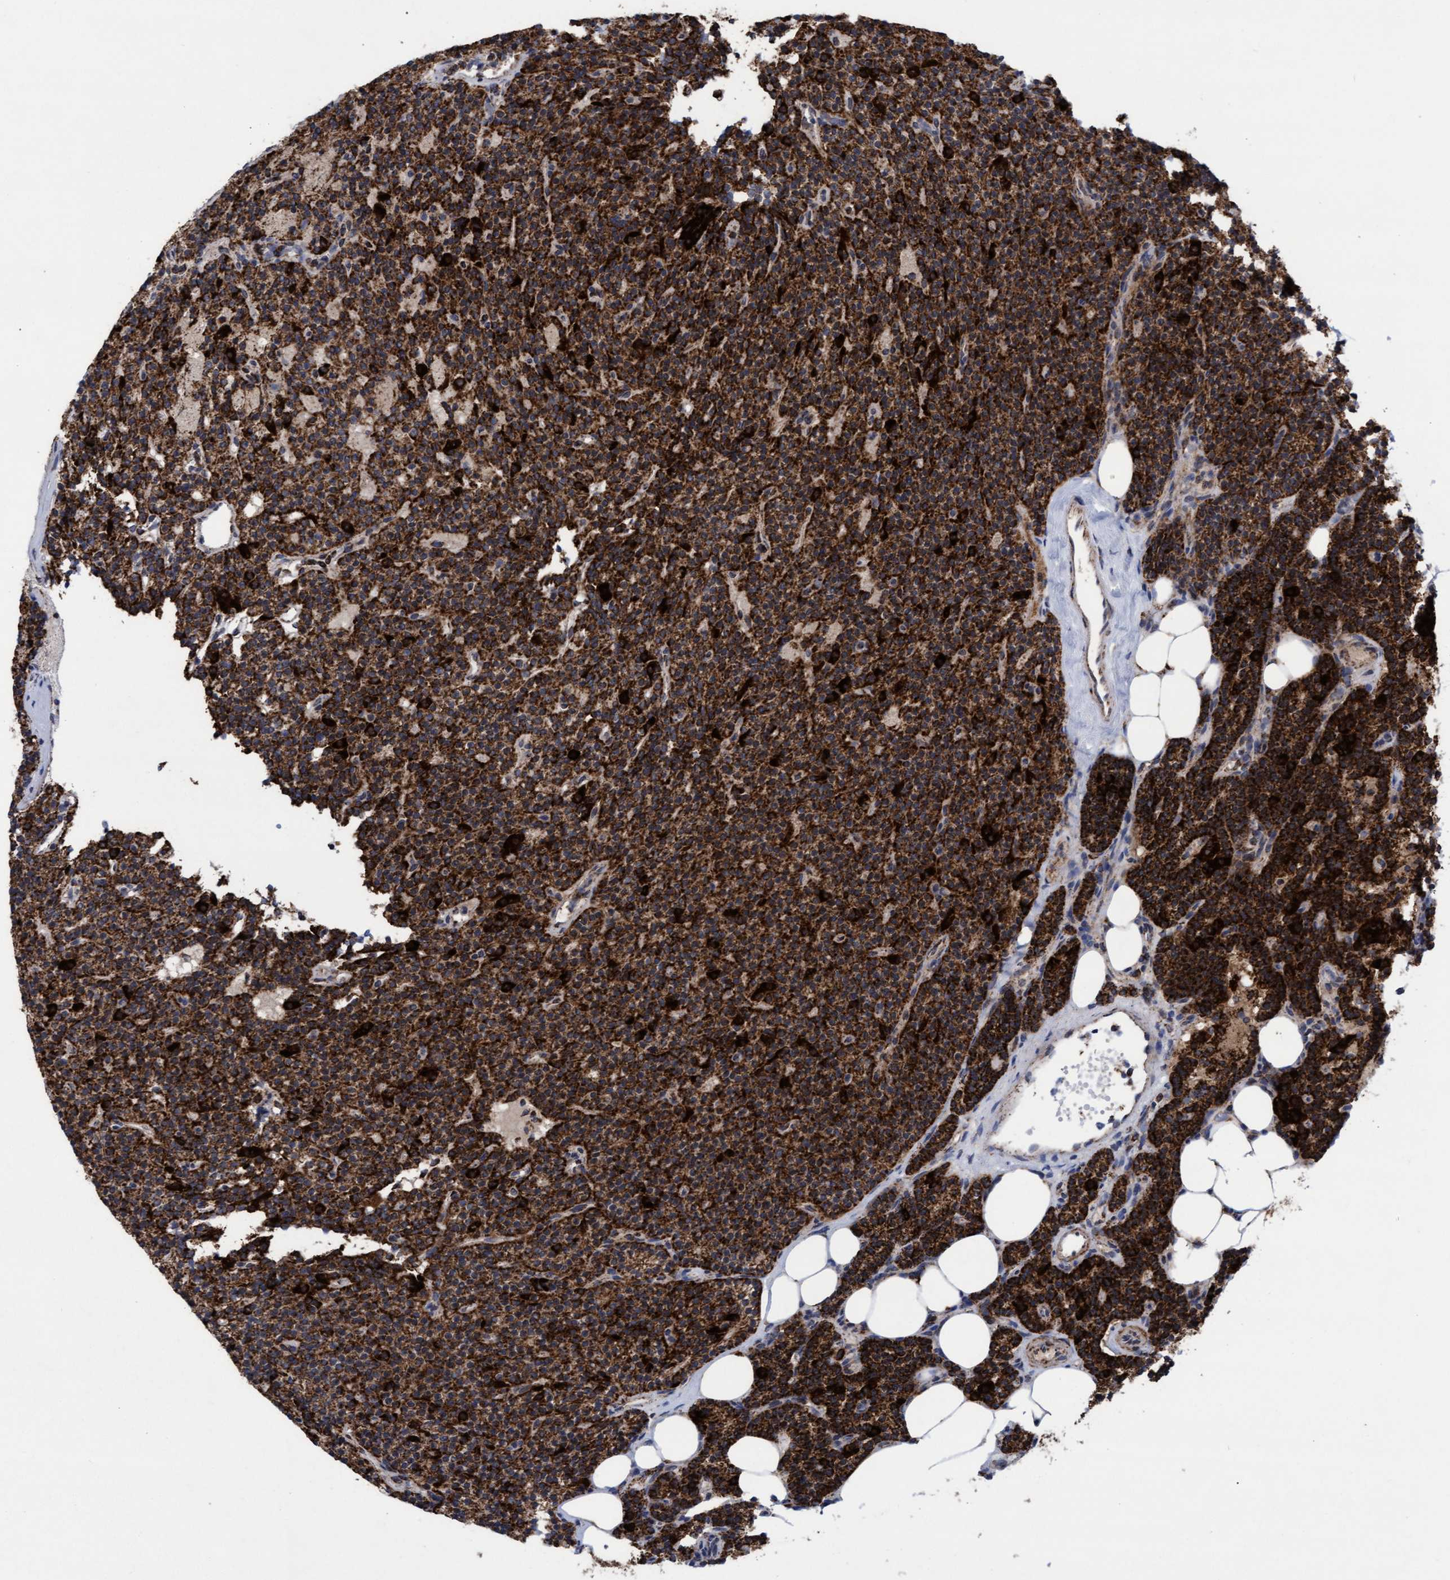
{"staining": {"intensity": "strong", "quantity": ">75%", "location": "cytoplasmic/membranous"}, "tissue": "parathyroid gland", "cell_type": "Glandular cells", "image_type": "normal", "snomed": [{"axis": "morphology", "description": "Normal tissue, NOS"}, {"axis": "topography", "description": "Parathyroid gland"}], "caption": "Protein analysis of unremarkable parathyroid gland reveals strong cytoplasmic/membranous staining in about >75% of glandular cells. (Brightfield microscopy of DAB IHC at high magnification).", "gene": "MRPL38", "patient": {"sex": "male", "age": 75}}